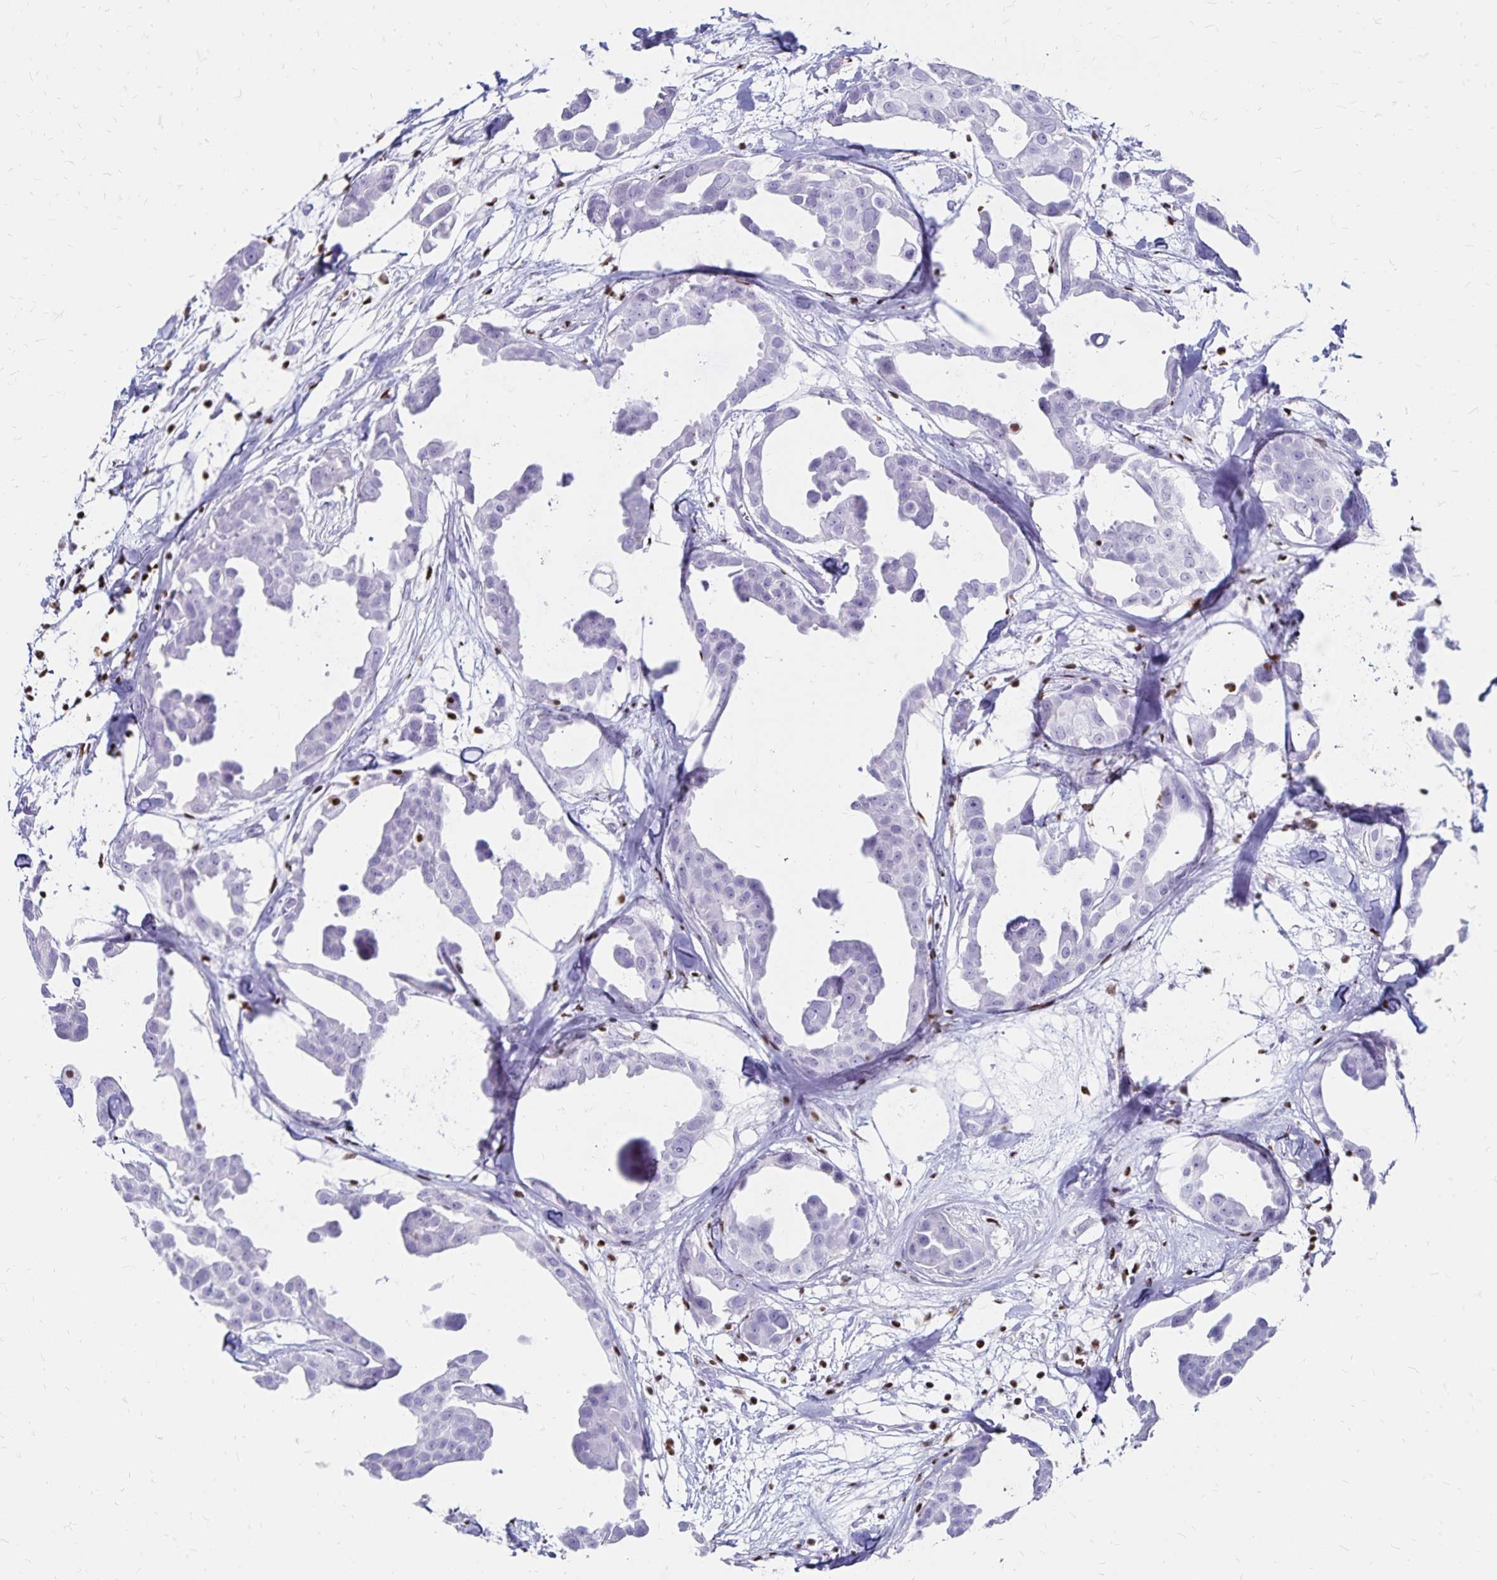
{"staining": {"intensity": "negative", "quantity": "none", "location": "none"}, "tissue": "breast cancer", "cell_type": "Tumor cells", "image_type": "cancer", "snomed": [{"axis": "morphology", "description": "Duct carcinoma"}, {"axis": "topography", "description": "Breast"}], "caption": "High magnification brightfield microscopy of intraductal carcinoma (breast) stained with DAB (brown) and counterstained with hematoxylin (blue): tumor cells show no significant staining. (IHC, brightfield microscopy, high magnification).", "gene": "IKZF1", "patient": {"sex": "female", "age": 38}}